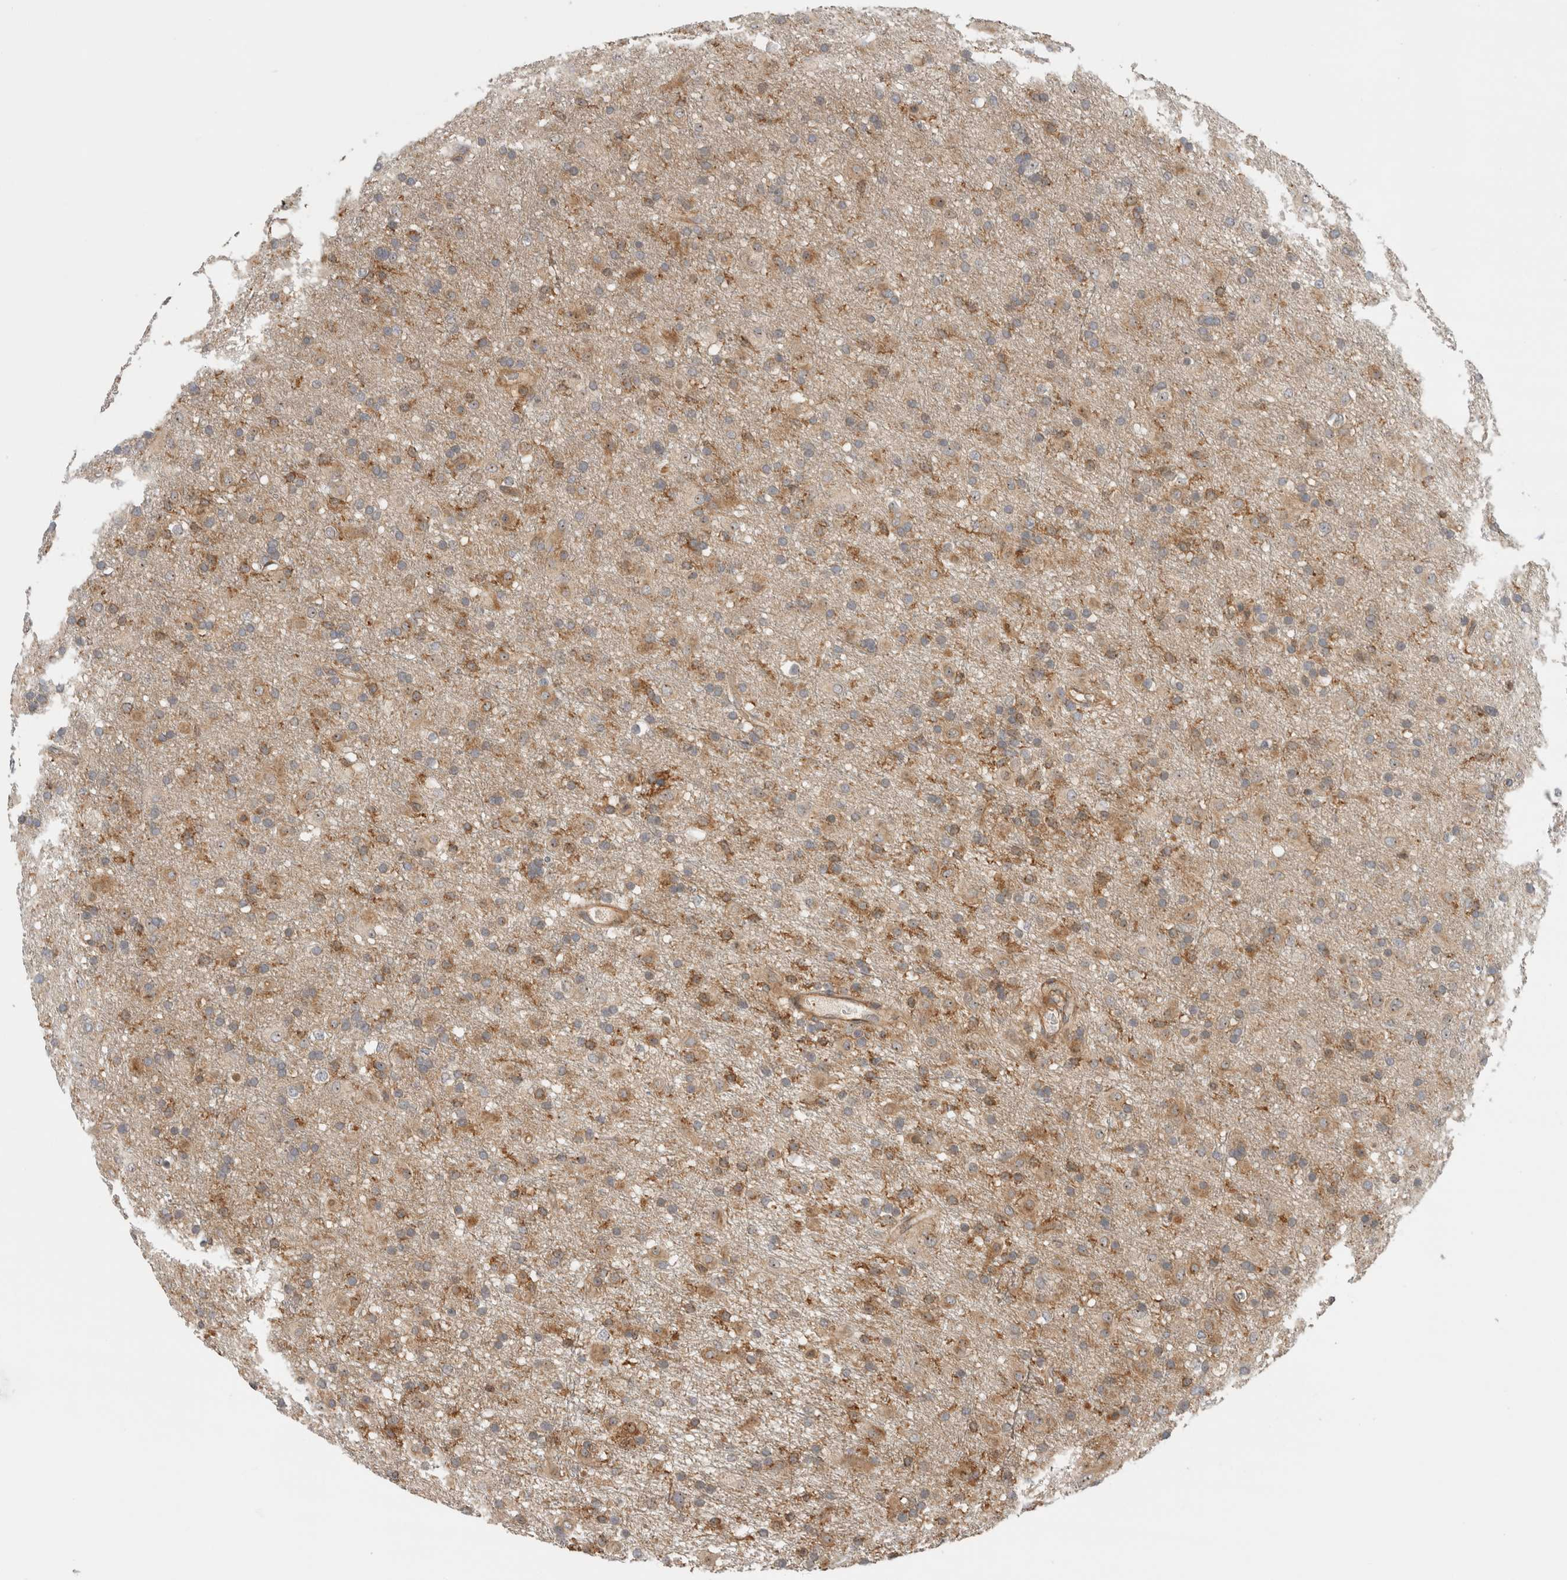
{"staining": {"intensity": "moderate", "quantity": "25%-75%", "location": "cytoplasmic/membranous,nuclear"}, "tissue": "glioma", "cell_type": "Tumor cells", "image_type": "cancer", "snomed": [{"axis": "morphology", "description": "Glioma, malignant, Low grade"}, {"axis": "topography", "description": "Brain"}], "caption": "Human low-grade glioma (malignant) stained with a protein marker exhibits moderate staining in tumor cells.", "gene": "WASF2", "patient": {"sex": "male", "age": 65}}